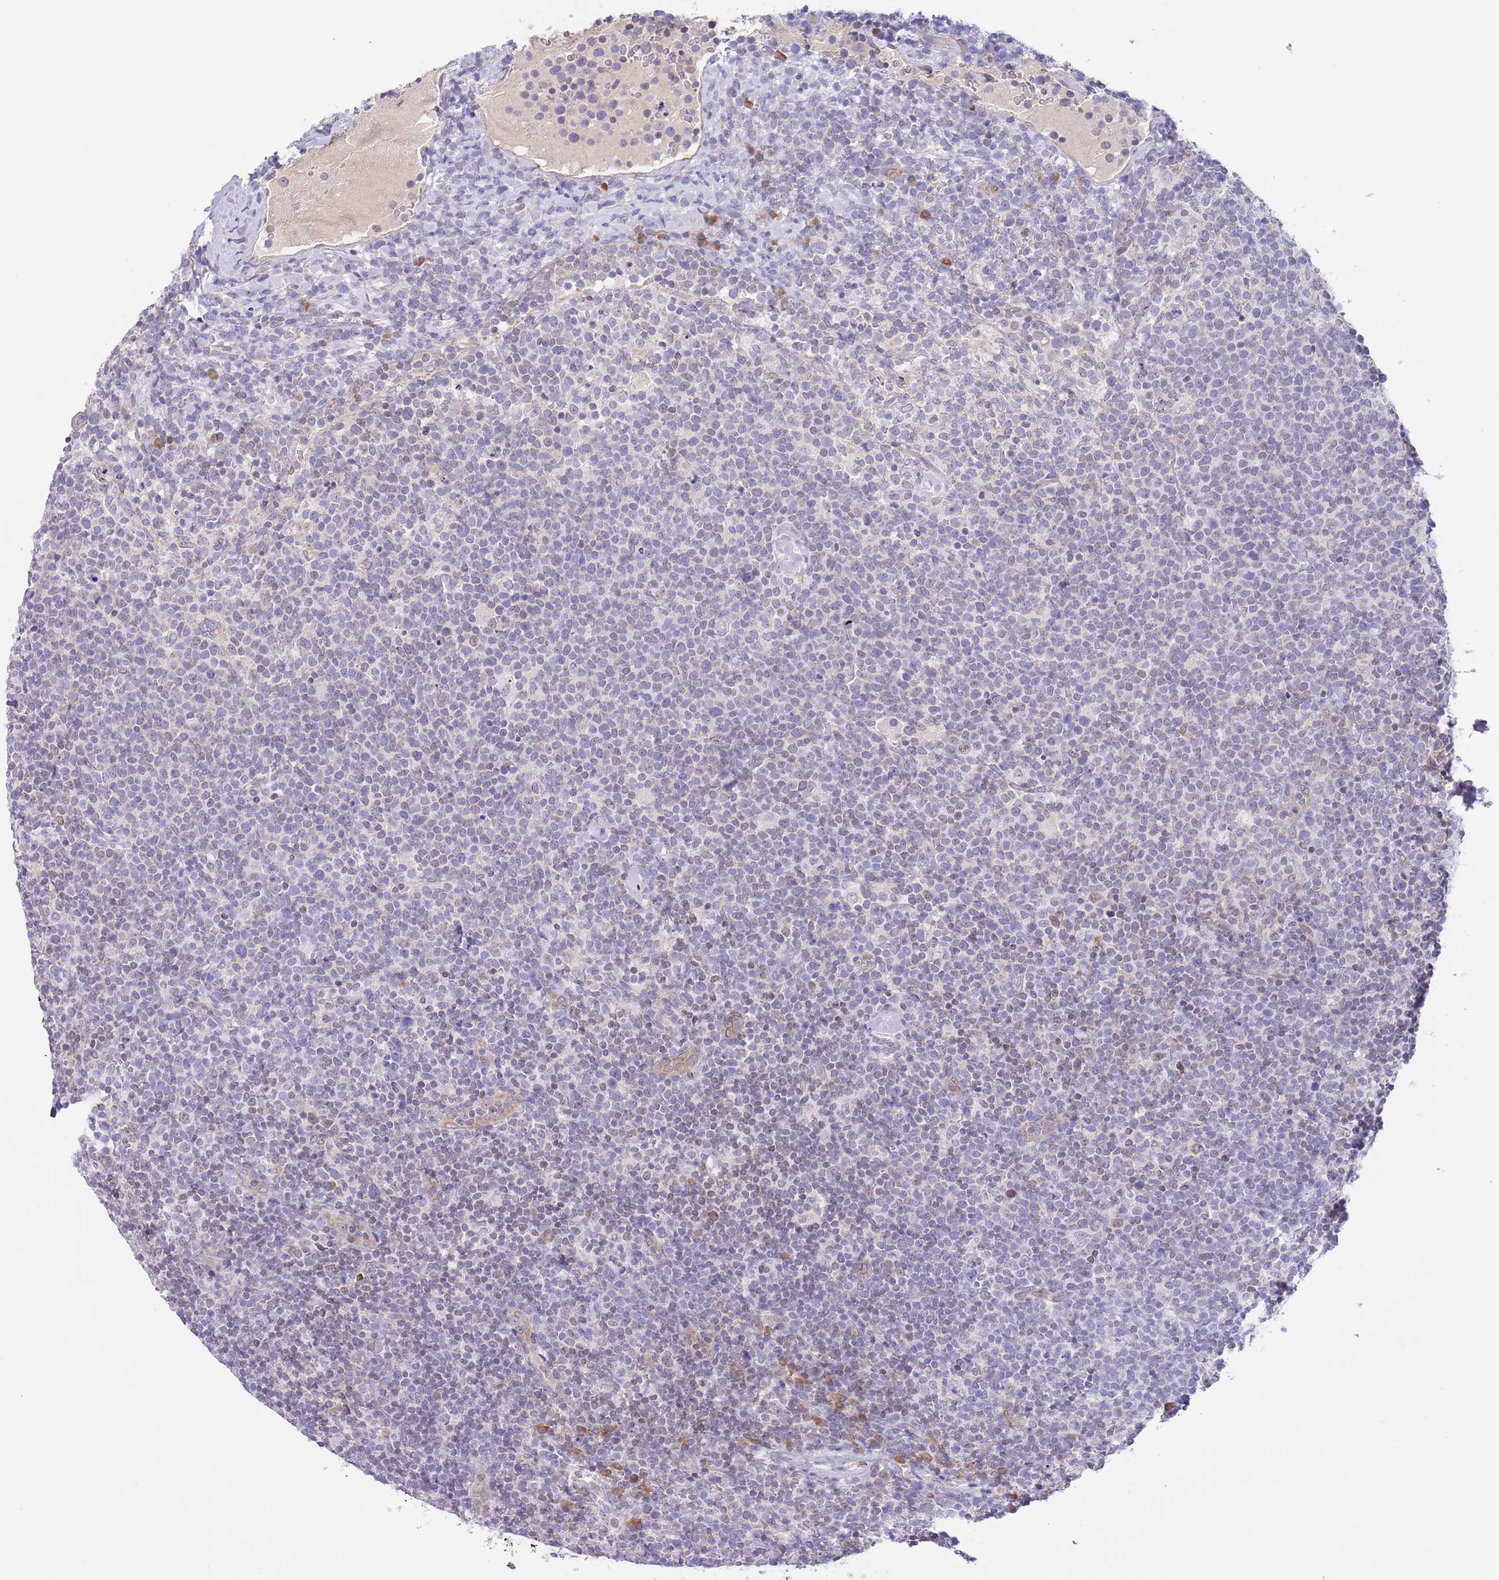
{"staining": {"intensity": "negative", "quantity": "none", "location": "none"}, "tissue": "lymphoma", "cell_type": "Tumor cells", "image_type": "cancer", "snomed": [{"axis": "morphology", "description": "Malignant lymphoma, non-Hodgkin's type, High grade"}, {"axis": "topography", "description": "Lymph node"}], "caption": "Malignant lymphoma, non-Hodgkin's type (high-grade) was stained to show a protein in brown. There is no significant expression in tumor cells.", "gene": "EBPL", "patient": {"sex": "male", "age": 61}}